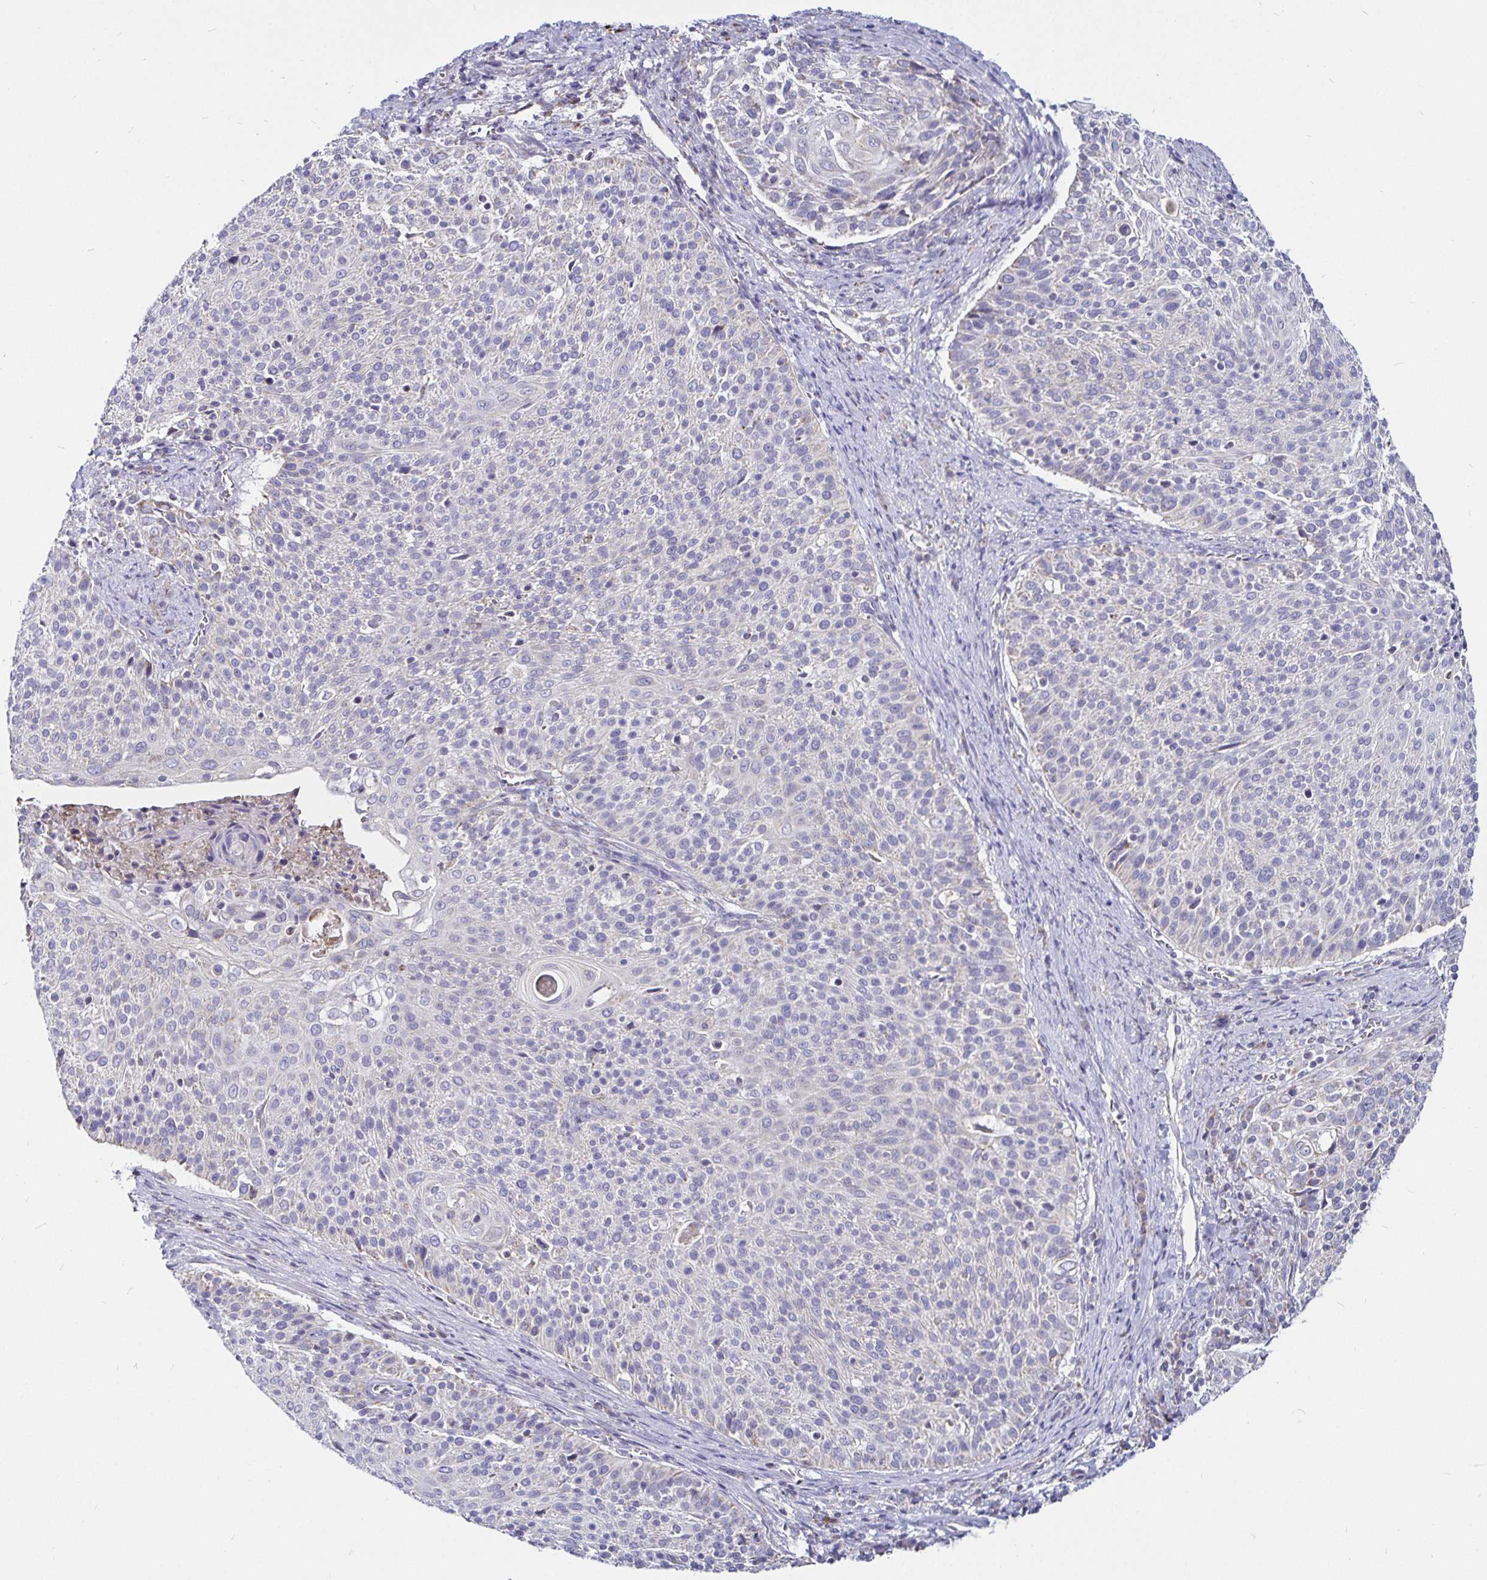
{"staining": {"intensity": "negative", "quantity": "none", "location": "none"}, "tissue": "cervical cancer", "cell_type": "Tumor cells", "image_type": "cancer", "snomed": [{"axis": "morphology", "description": "Squamous cell carcinoma, NOS"}, {"axis": "topography", "description": "Cervix"}], "caption": "Human cervical squamous cell carcinoma stained for a protein using immunohistochemistry (IHC) reveals no expression in tumor cells.", "gene": "PGAM2", "patient": {"sex": "female", "age": 31}}